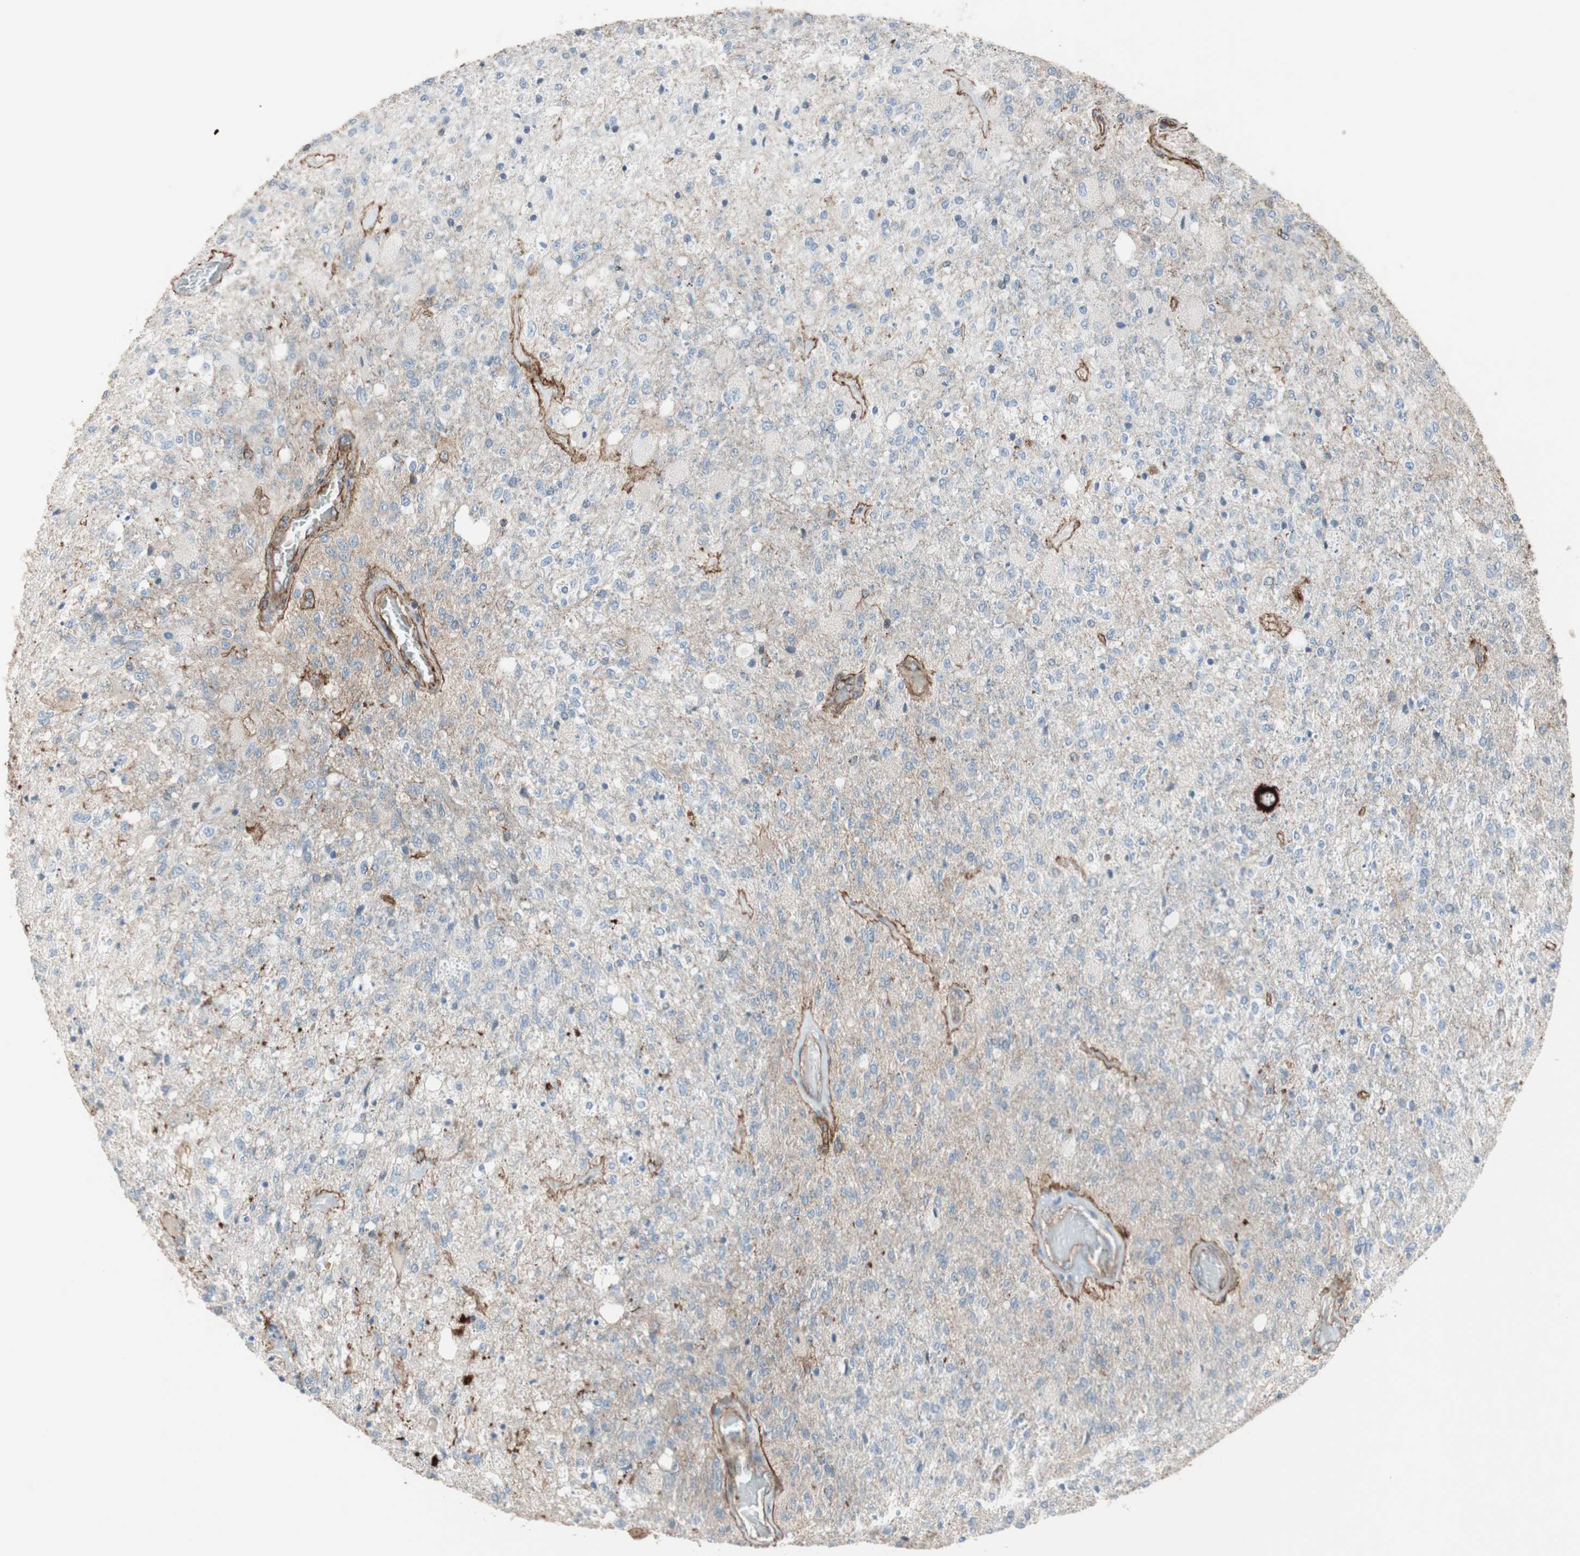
{"staining": {"intensity": "weak", "quantity": "25%-75%", "location": "cytoplasmic/membranous"}, "tissue": "glioma", "cell_type": "Tumor cells", "image_type": "cancer", "snomed": [{"axis": "morphology", "description": "Normal tissue, NOS"}, {"axis": "morphology", "description": "Glioma, malignant, High grade"}, {"axis": "topography", "description": "Cerebral cortex"}], "caption": "DAB (3,3'-diaminobenzidine) immunohistochemical staining of human malignant glioma (high-grade) shows weak cytoplasmic/membranous protein positivity in approximately 25%-75% of tumor cells.", "gene": "TCTA", "patient": {"sex": "male", "age": 77}}